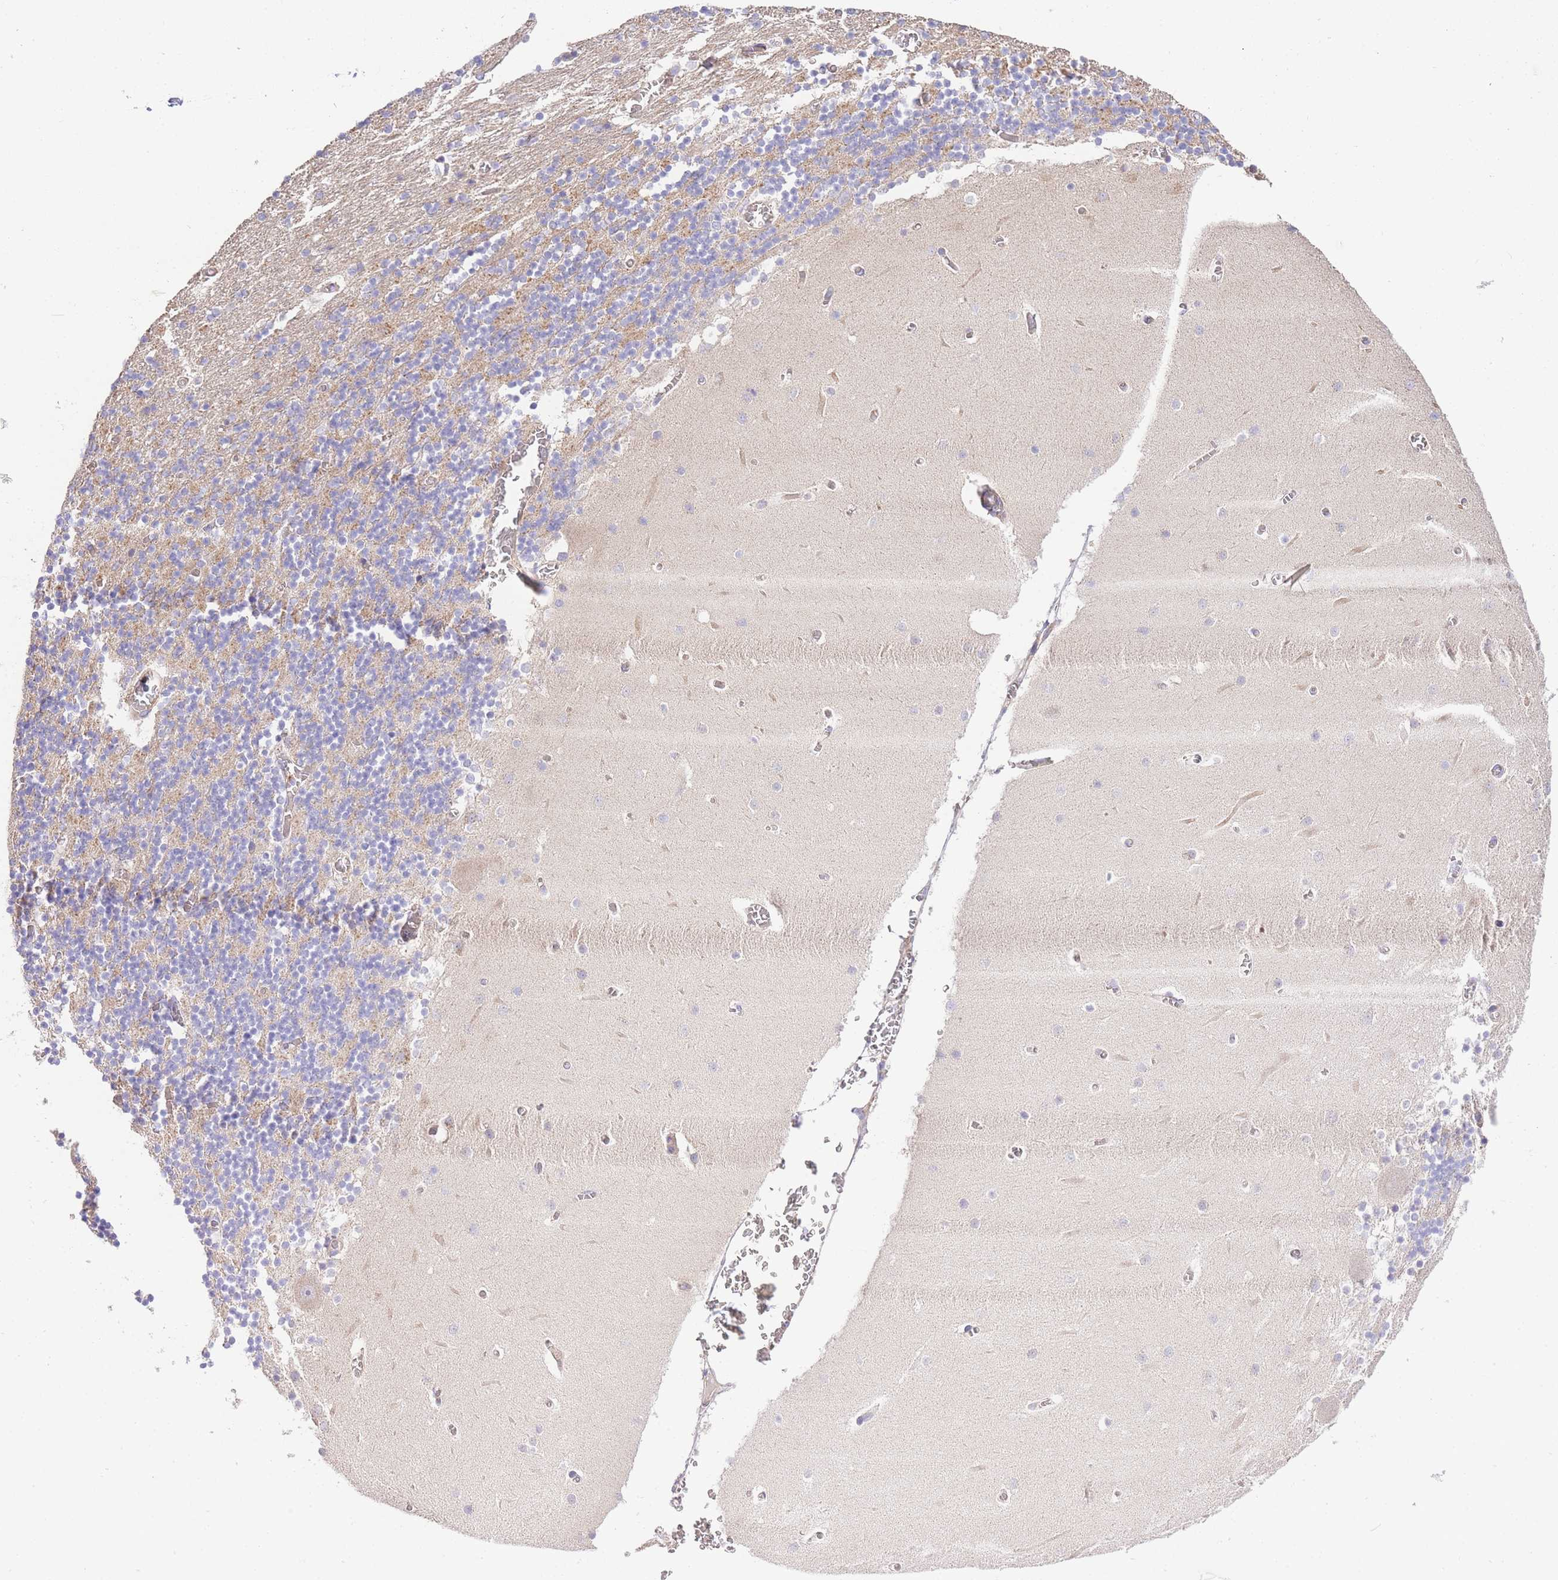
{"staining": {"intensity": "weak", "quantity": ">75%", "location": "cytoplasmic/membranous"}, "tissue": "cerebellum", "cell_type": "Cells in granular layer", "image_type": "normal", "snomed": [{"axis": "morphology", "description": "Normal tissue, NOS"}, {"axis": "topography", "description": "Cerebellum"}], "caption": "DAB (3,3'-diaminobenzidine) immunohistochemical staining of normal human cerebellum displays weak cytoplasmic/membranous protein expression in approximately >75% of cells in granular layer.", "gene": "INSYN2B", "patient": {"sex": "female", "age": 28}}